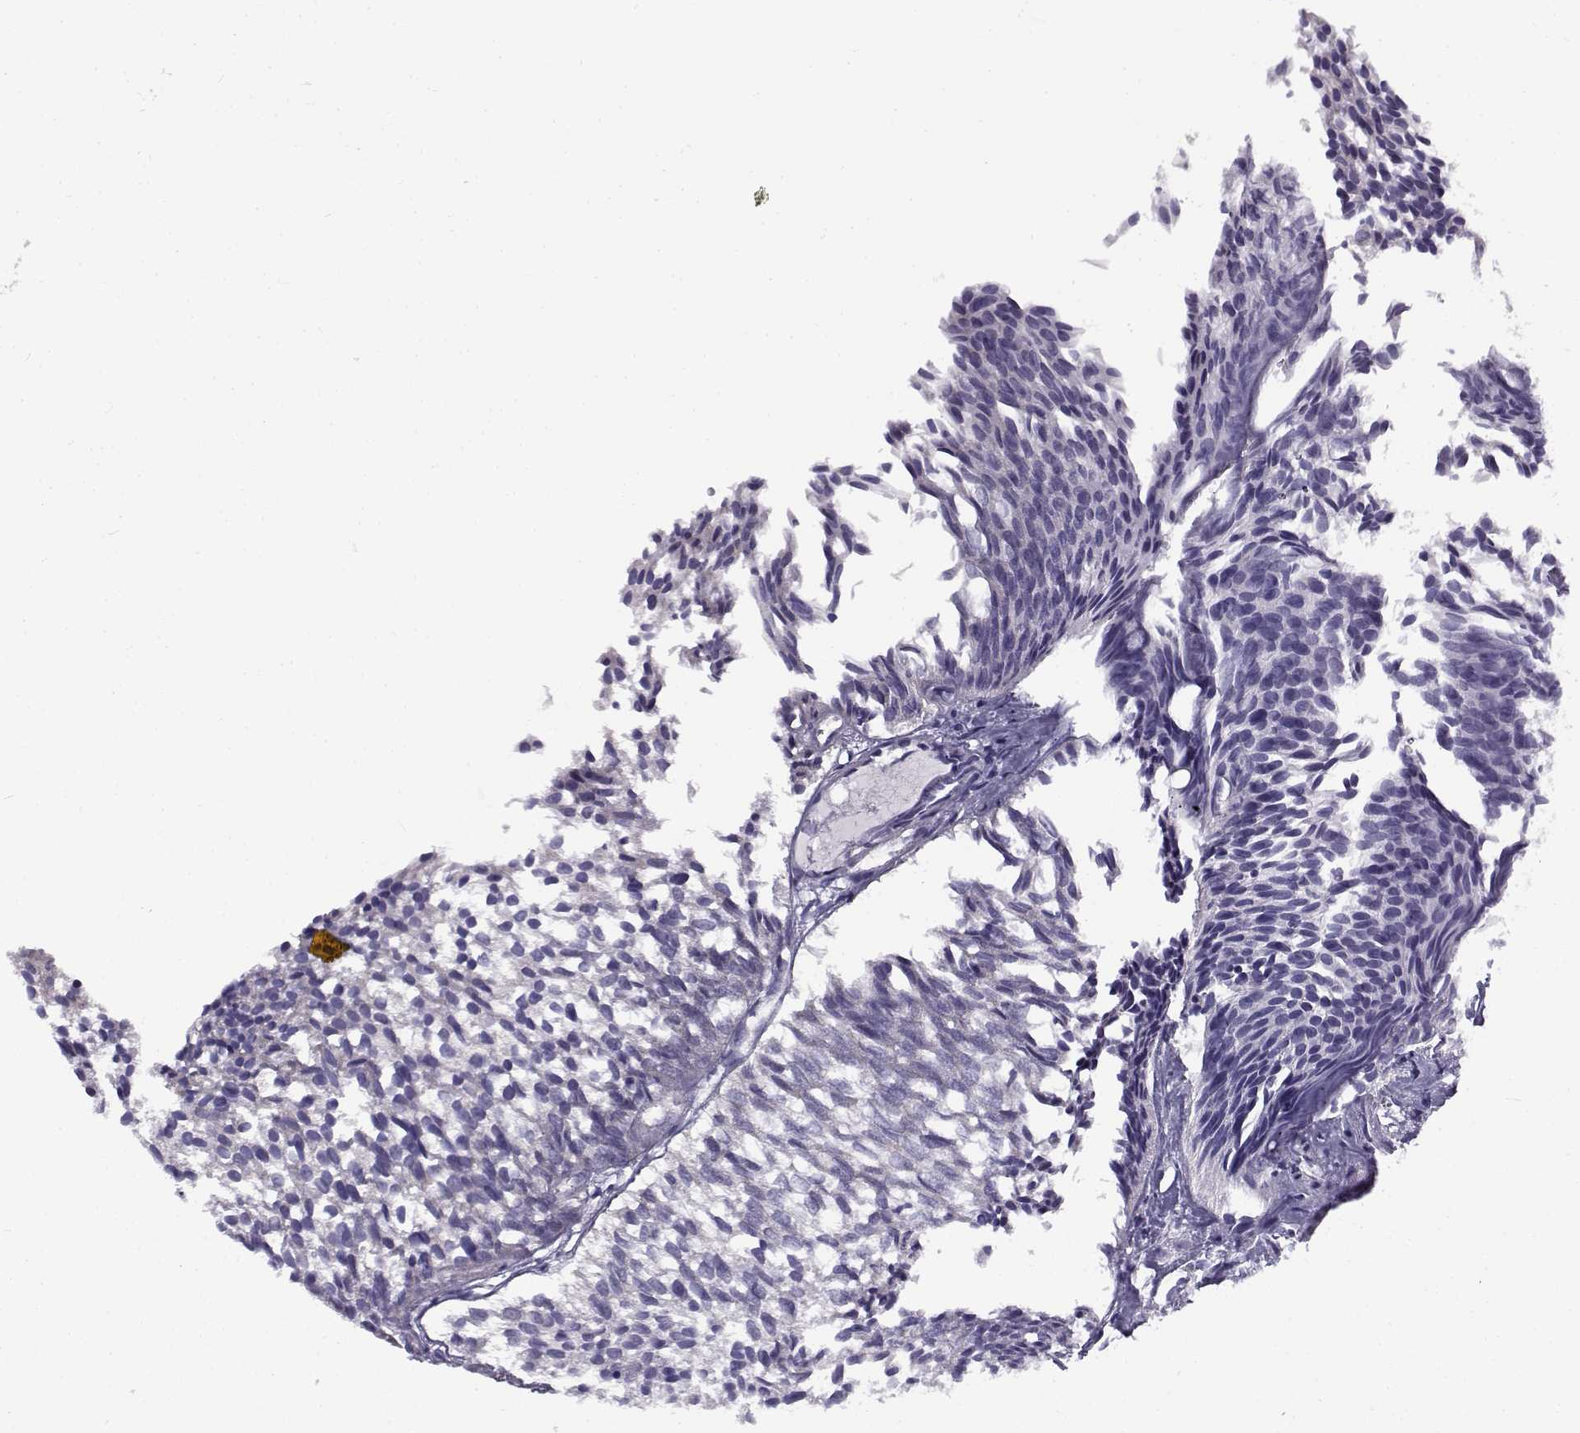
{"staining": {"intensity": "negative", "quantity": "none", "location": "none"}, "tissue": "urothelial cancer", "cell_type": "Tumor cells", "image_type": "cancer", "snomed": [{"axis": "morphology", "description": "Urothelial carcinoma, Low grade"}, {"axis": "topography", "description": "Urinary bladder"}], "caption": "This is an IHC photomicrograph of urothelial cancer. There is no positivity in tumor cells.", "gene": "FAM166A", "patient": {"sex": "male", "age": 63}}